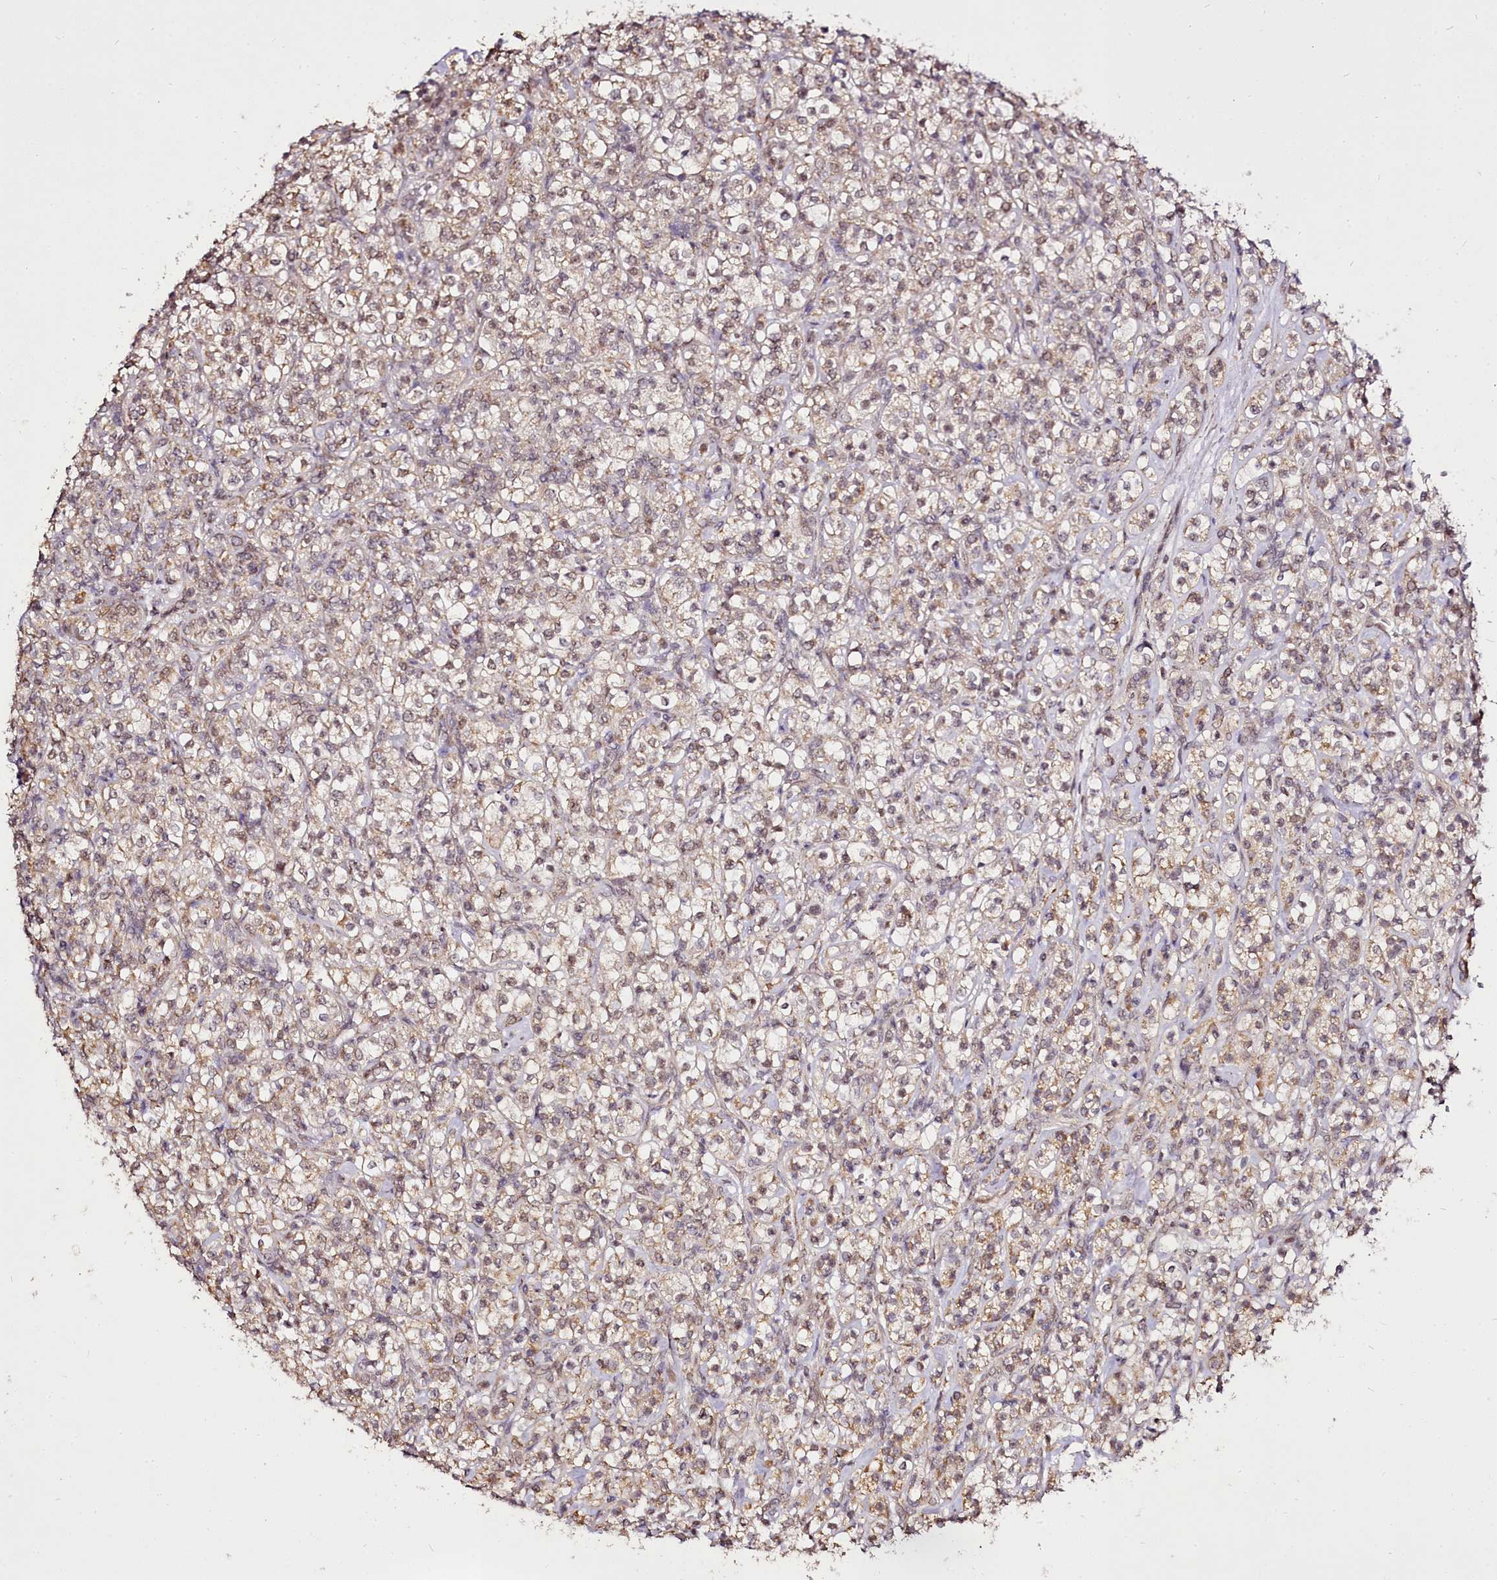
{"staining": {"intensity": "weak", "quantity": ">75%", "location": "cytoplasmic/membranous,nuclear"}, "tissue": "renal cancer", "cell_type": "Tumor cells", "image_type": "cancer", "snomed": [{"axis": "morphology", "description": "Adenocarcinoma, NOS"}, {"axis": "topography", "description": "Kidney"}], "caption": "A high-resolution photomicrograph shows immunohistochemistry (IHC) staining of adenocarcinoma (renal), which reveals weak cytoplasmic/membranous and nuclear staining in about >75% of tumor cells.", "gene": "EDIL3", "patient": {"sex": "male", "age": 77}}